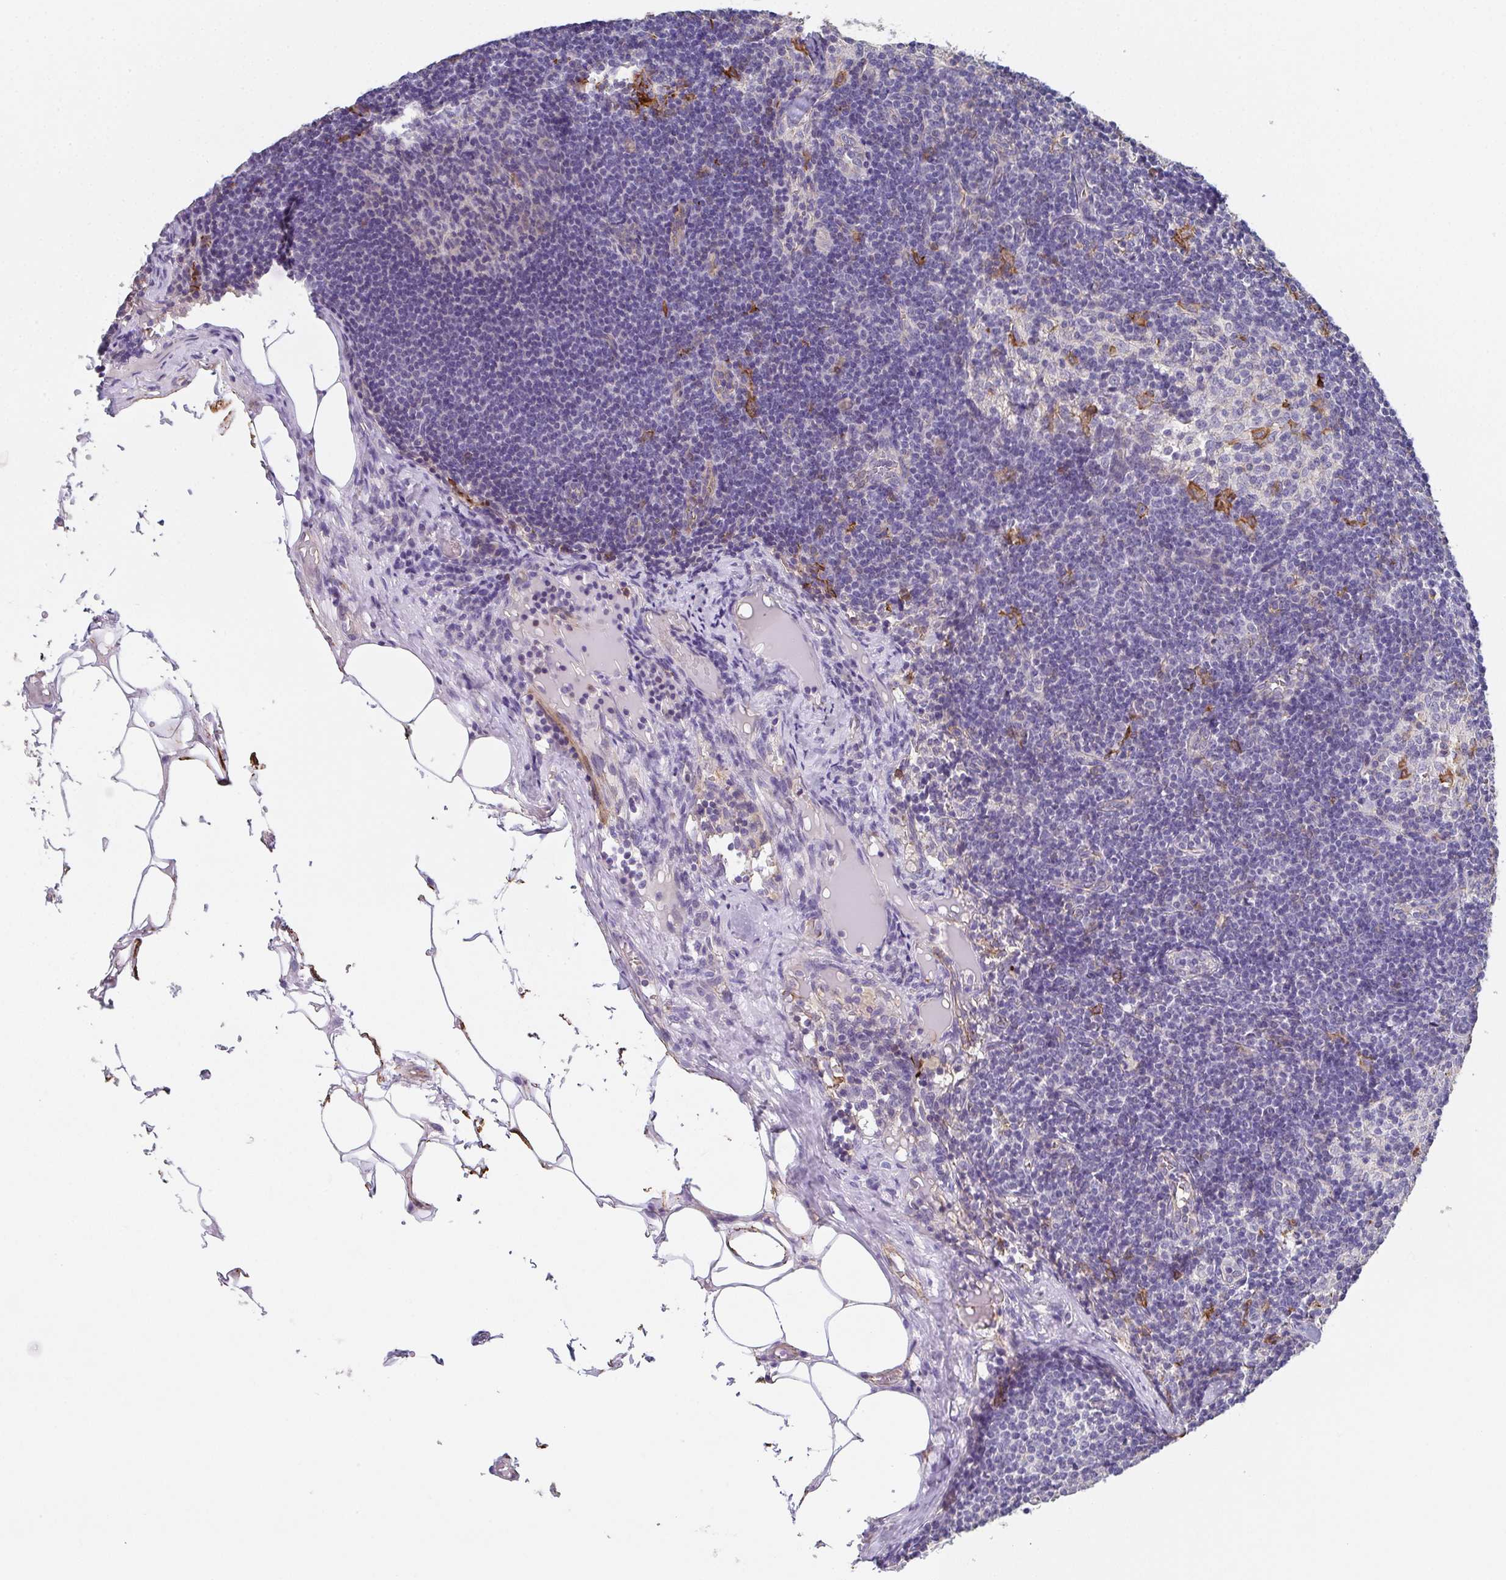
{"staining": {"intensity": "moderate", "quantity": "<25%", "location": "cytoplasmic/membranous"}, "tissue": "lymph node", "cell_type": "Germinal center cells", "image_type": "normal", "snomed": [{"axis": "morphology", "description": "Normal tissue, NOS"}, {"axis": "topography", "description": "Lymph node"}], "caption": "IHC histopathology image of normal lymph node: human lymph node stained using immunohistochemistry (IHC) reveals low levels of moderate protein expression localized specifically in the cytoplasmic/membranous of germinal center cells, appearing as a cytoplasmic/membranous brown color.", "gene": "DBN1", "patient": {"sex": "female", "age": 31}}